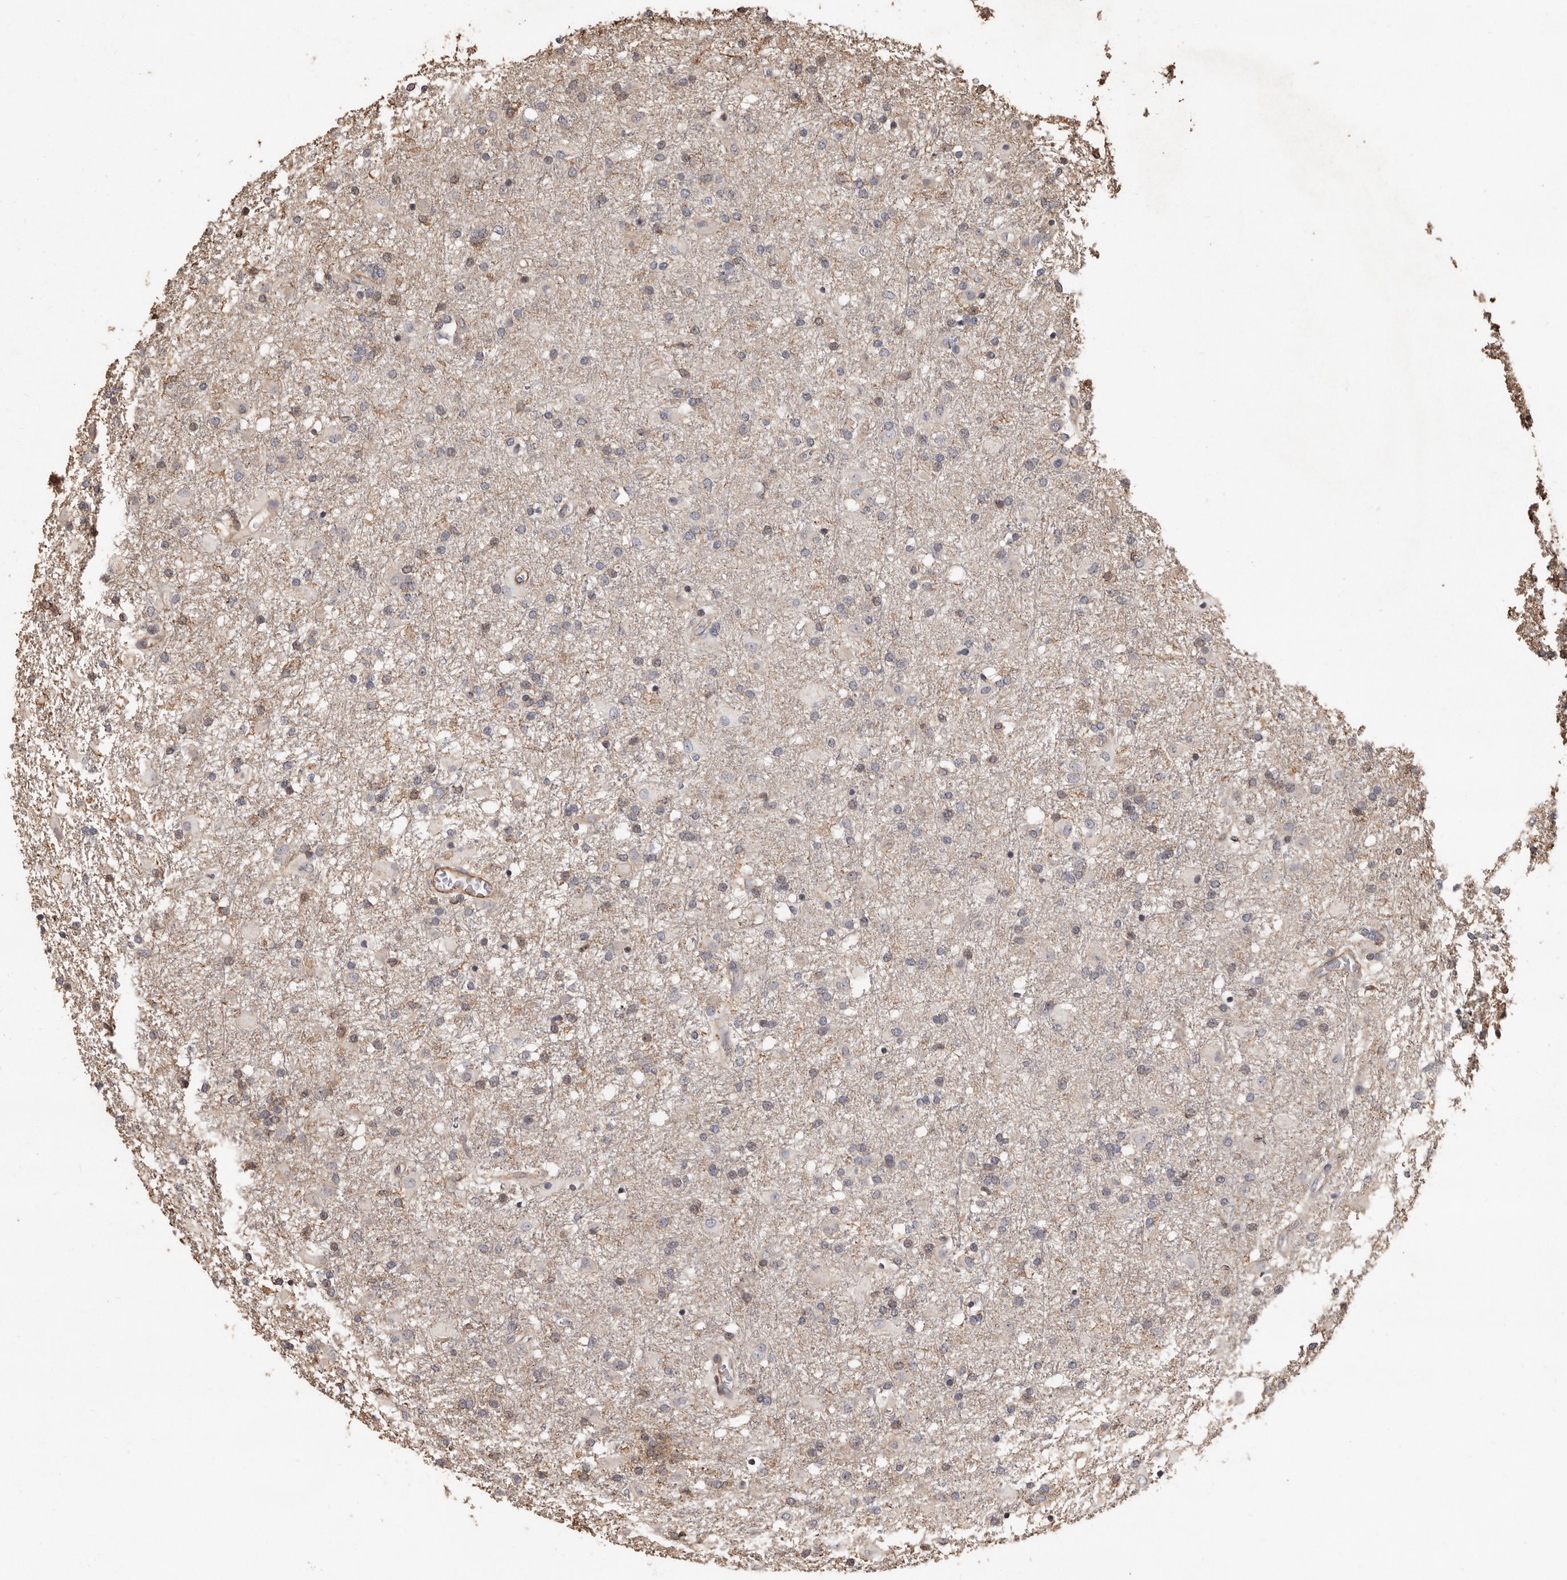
{"staining": {"intensity": "weak", "quantity": "<25%", "location": "nuclear"}, "tissue": "glioma", "cell_type": "Tumor cells", "image_type": "cancer", "snomed": [{"axis": "morphology", "description": "Glioma, malignant, Low grade"}, {"axis": "topography", "description": "Brain"}], "caption": "High magnification brightfield microscopy of glioma stained with DAB (3,3'-diaminobenzidine) (brown) and counterstained with hematoxylin (blue): tumor cells show no significant positivity.", "gene": "GSK3A", "patient": {"sex": "male", "age": 65}}